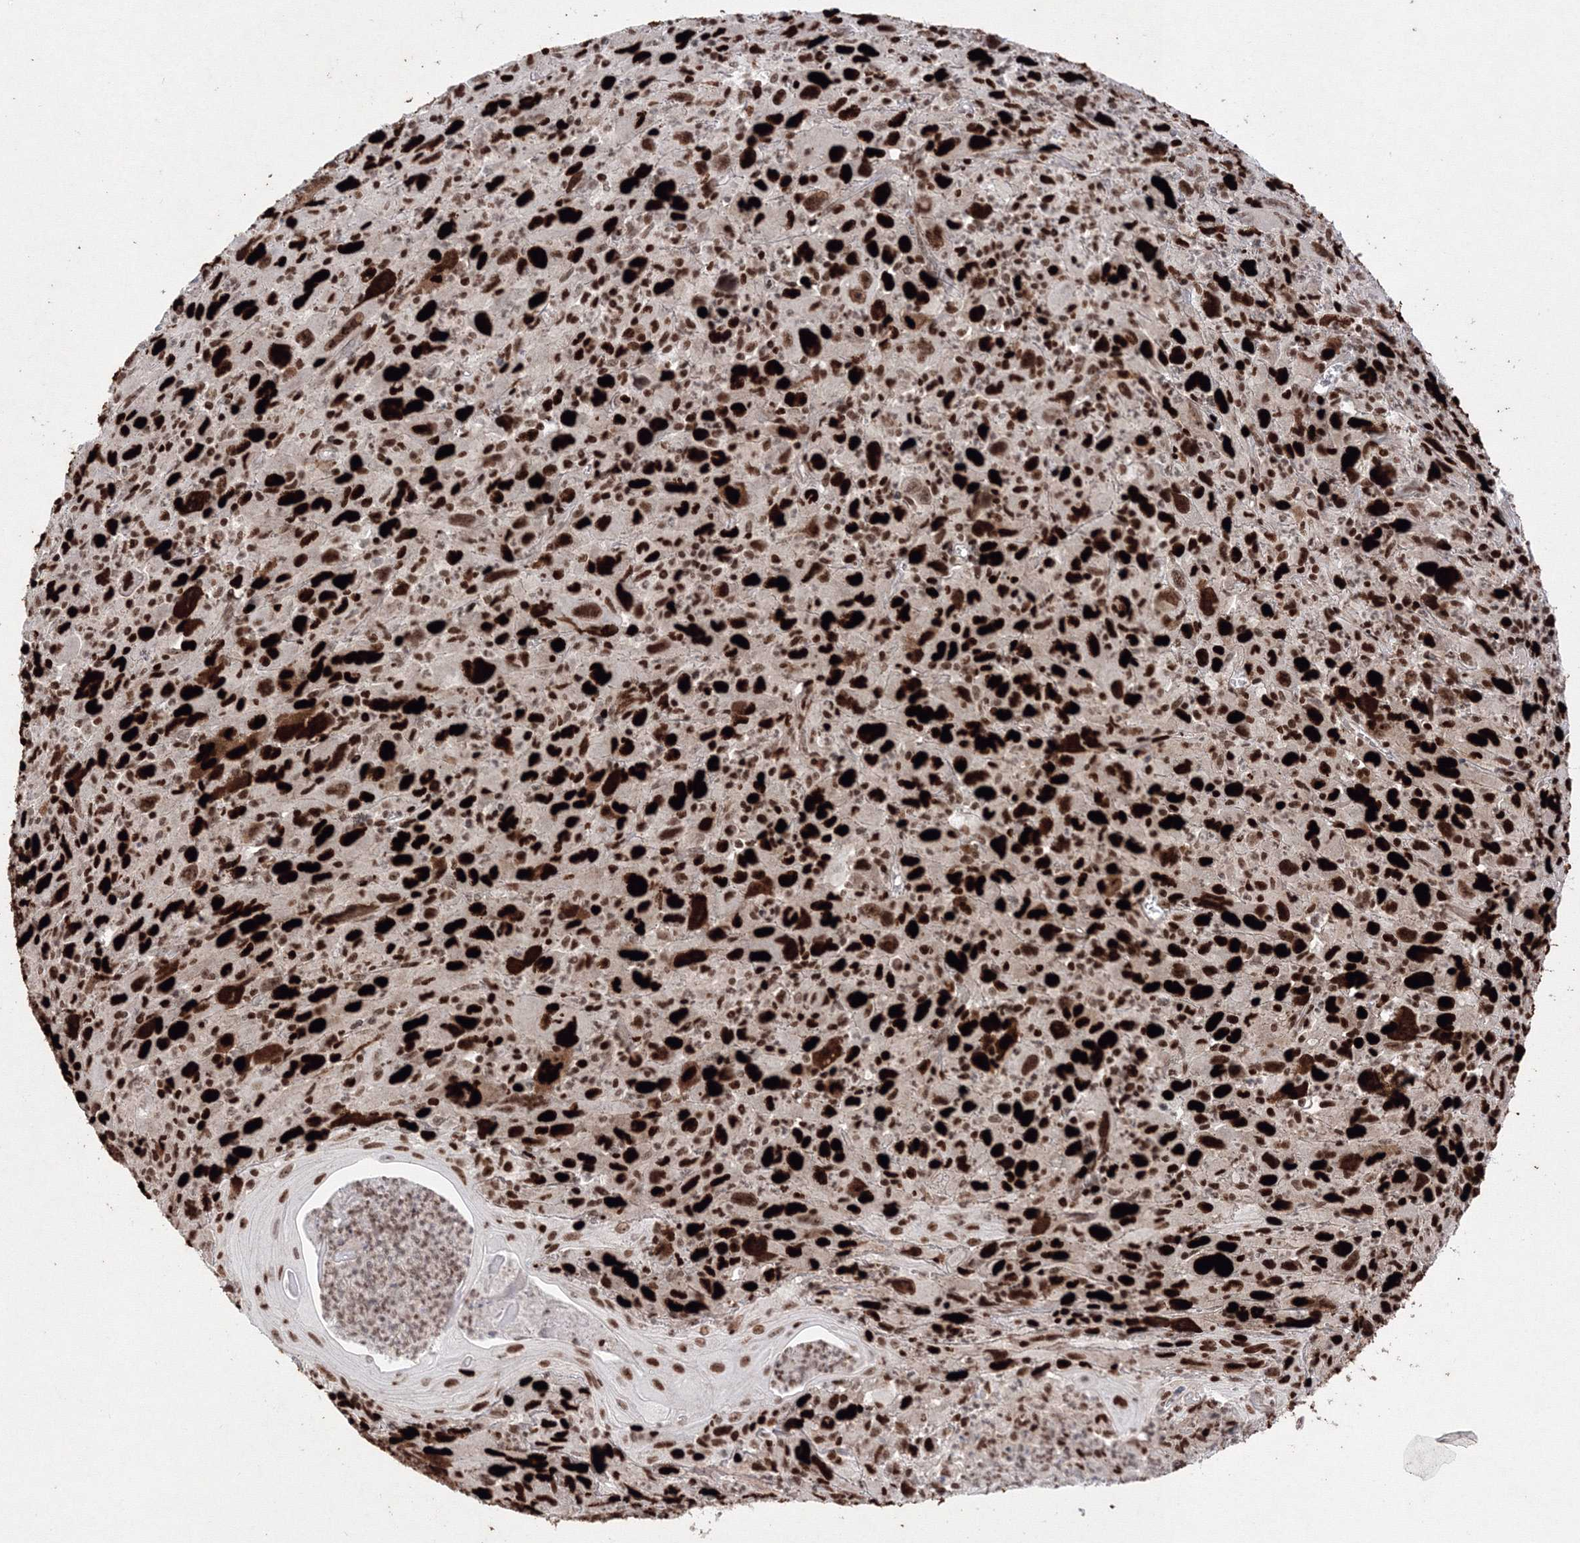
{"staining": {"intensity": "strong", "quantity": ">75%", "location": "nuclear"}, "tissue": "melanoma", "cell_type": "Tumor cells", "image_type": "cancer", "snomed": [{"axis": "morphology", "description": "Malignant melanoma, Metastatic site"}, {"axis": "topography", "description": "Skin"}], "caption": "Immunohistochemistry (IHC) staining of melanoma, which demonstrates high levels of strong nuclear expression in about >75% of tumor cells indicating strong nuclear protein positivity. The staining was performed using DAB (brown) for protein detection and nuclei were counterstained in hematoxylin (blue).", "gene": "LIG1", "patient": {"sex": "female", "age": 56}}